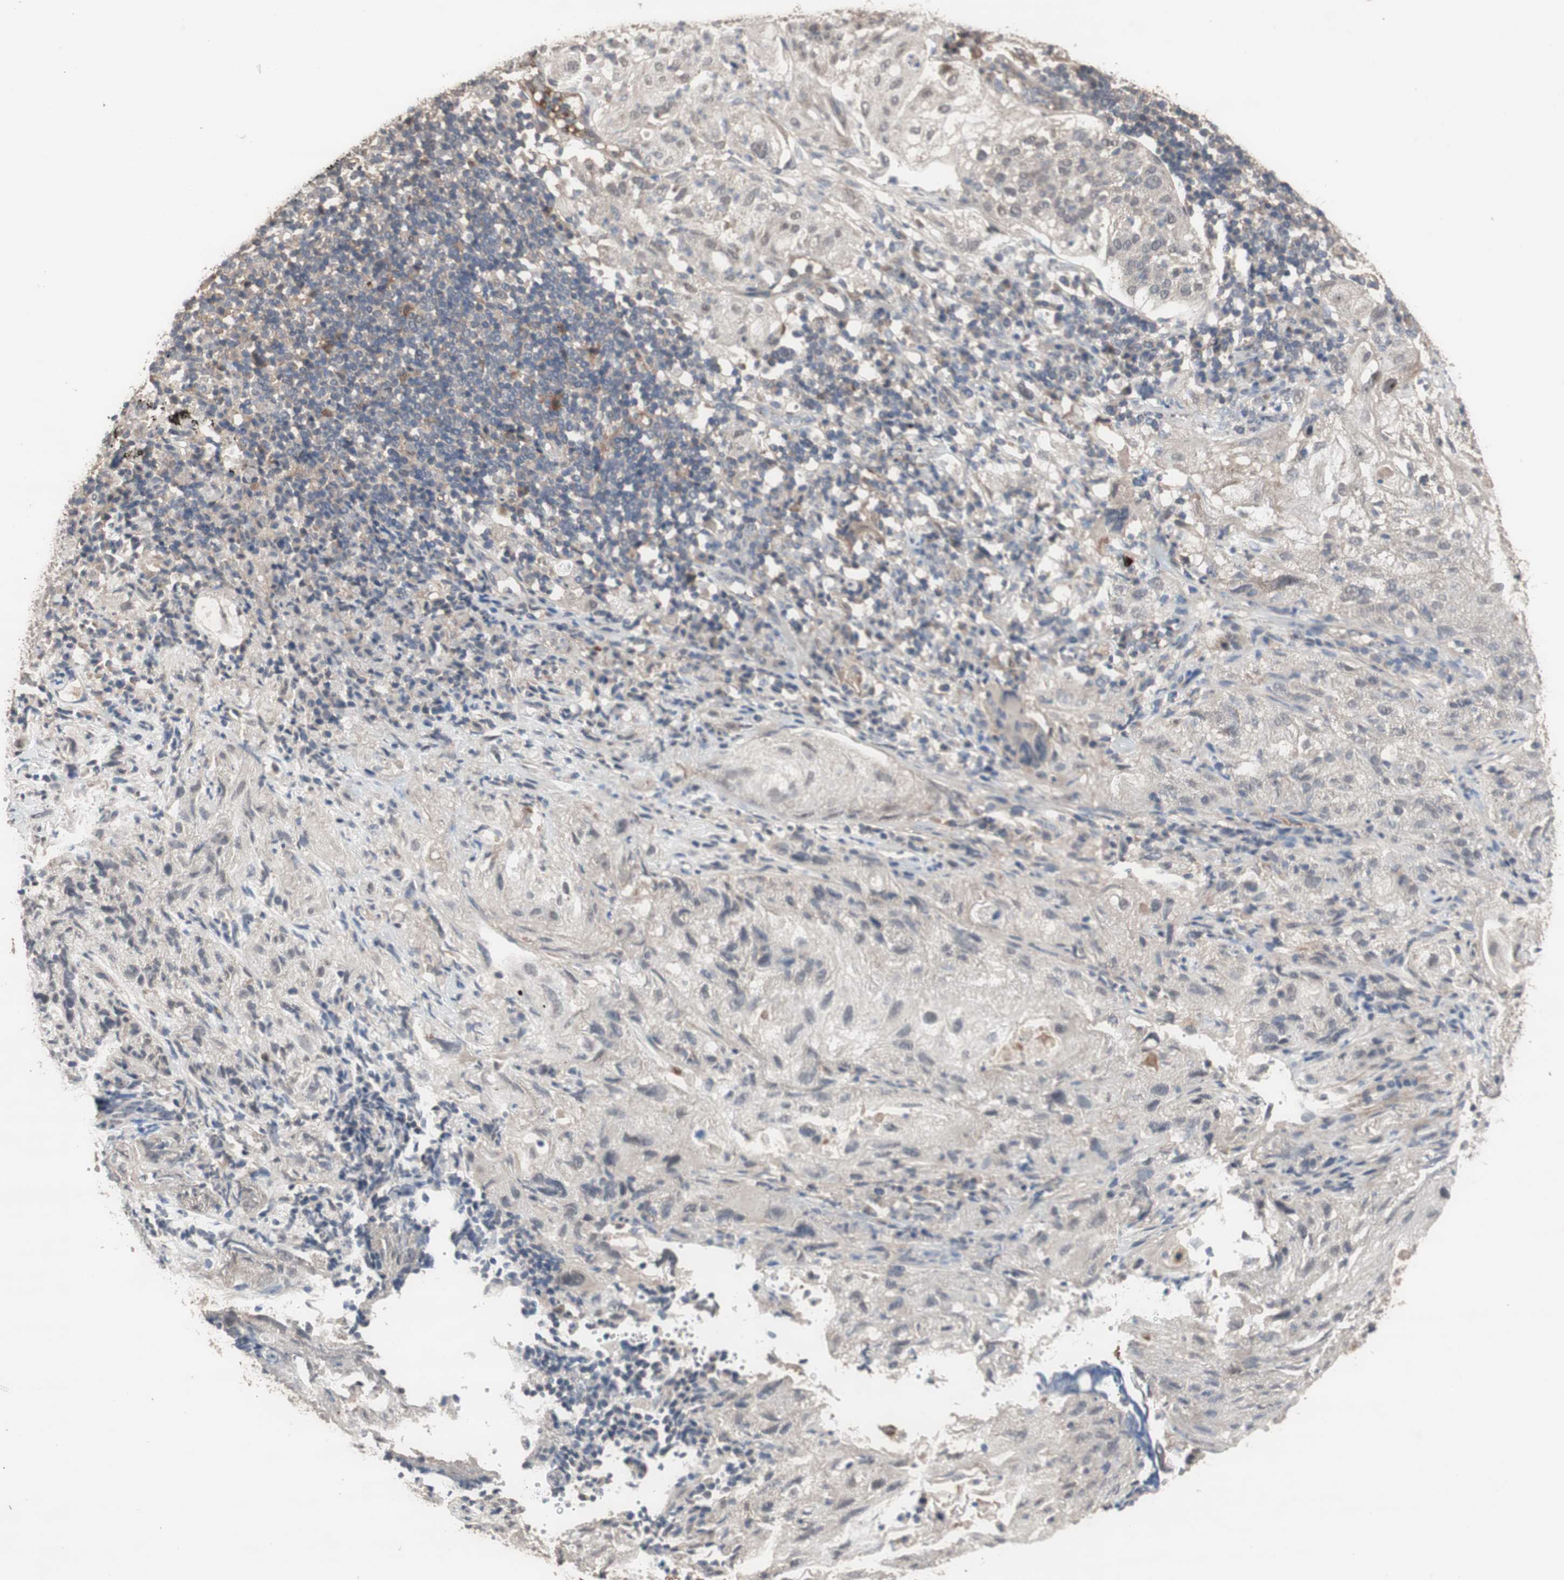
{"staining": {"intensity": "moderate", "quantity": ">75%", "location": "cytoplasmic/membranous,nuclear"}, "tissue": "lung cancer", "cell_type": "Tumor cells", "image_type": "cancer", "snomed": [{"axis": "morphology", "description": "Inflammation, NOS"}, {"axis": "morphology", "description": "Squamous cell carcinoma, NOS"}, {"axis": "topography", "description": "Lymph node"}, {"axis": "topography", "description": "Soft tissue"}, {"axis": "topography", "description": "Lung"}], "caption": "Immunohistochemical staining of human lung cancer (squamous cell carcinoma) shows medium levels of moderate cytoplasmic/membranous and nuclear protein expression in approximately >75% of tumor cells.", "gene": "KANSL1", "patient": {"sex": "male", "age": 66}}